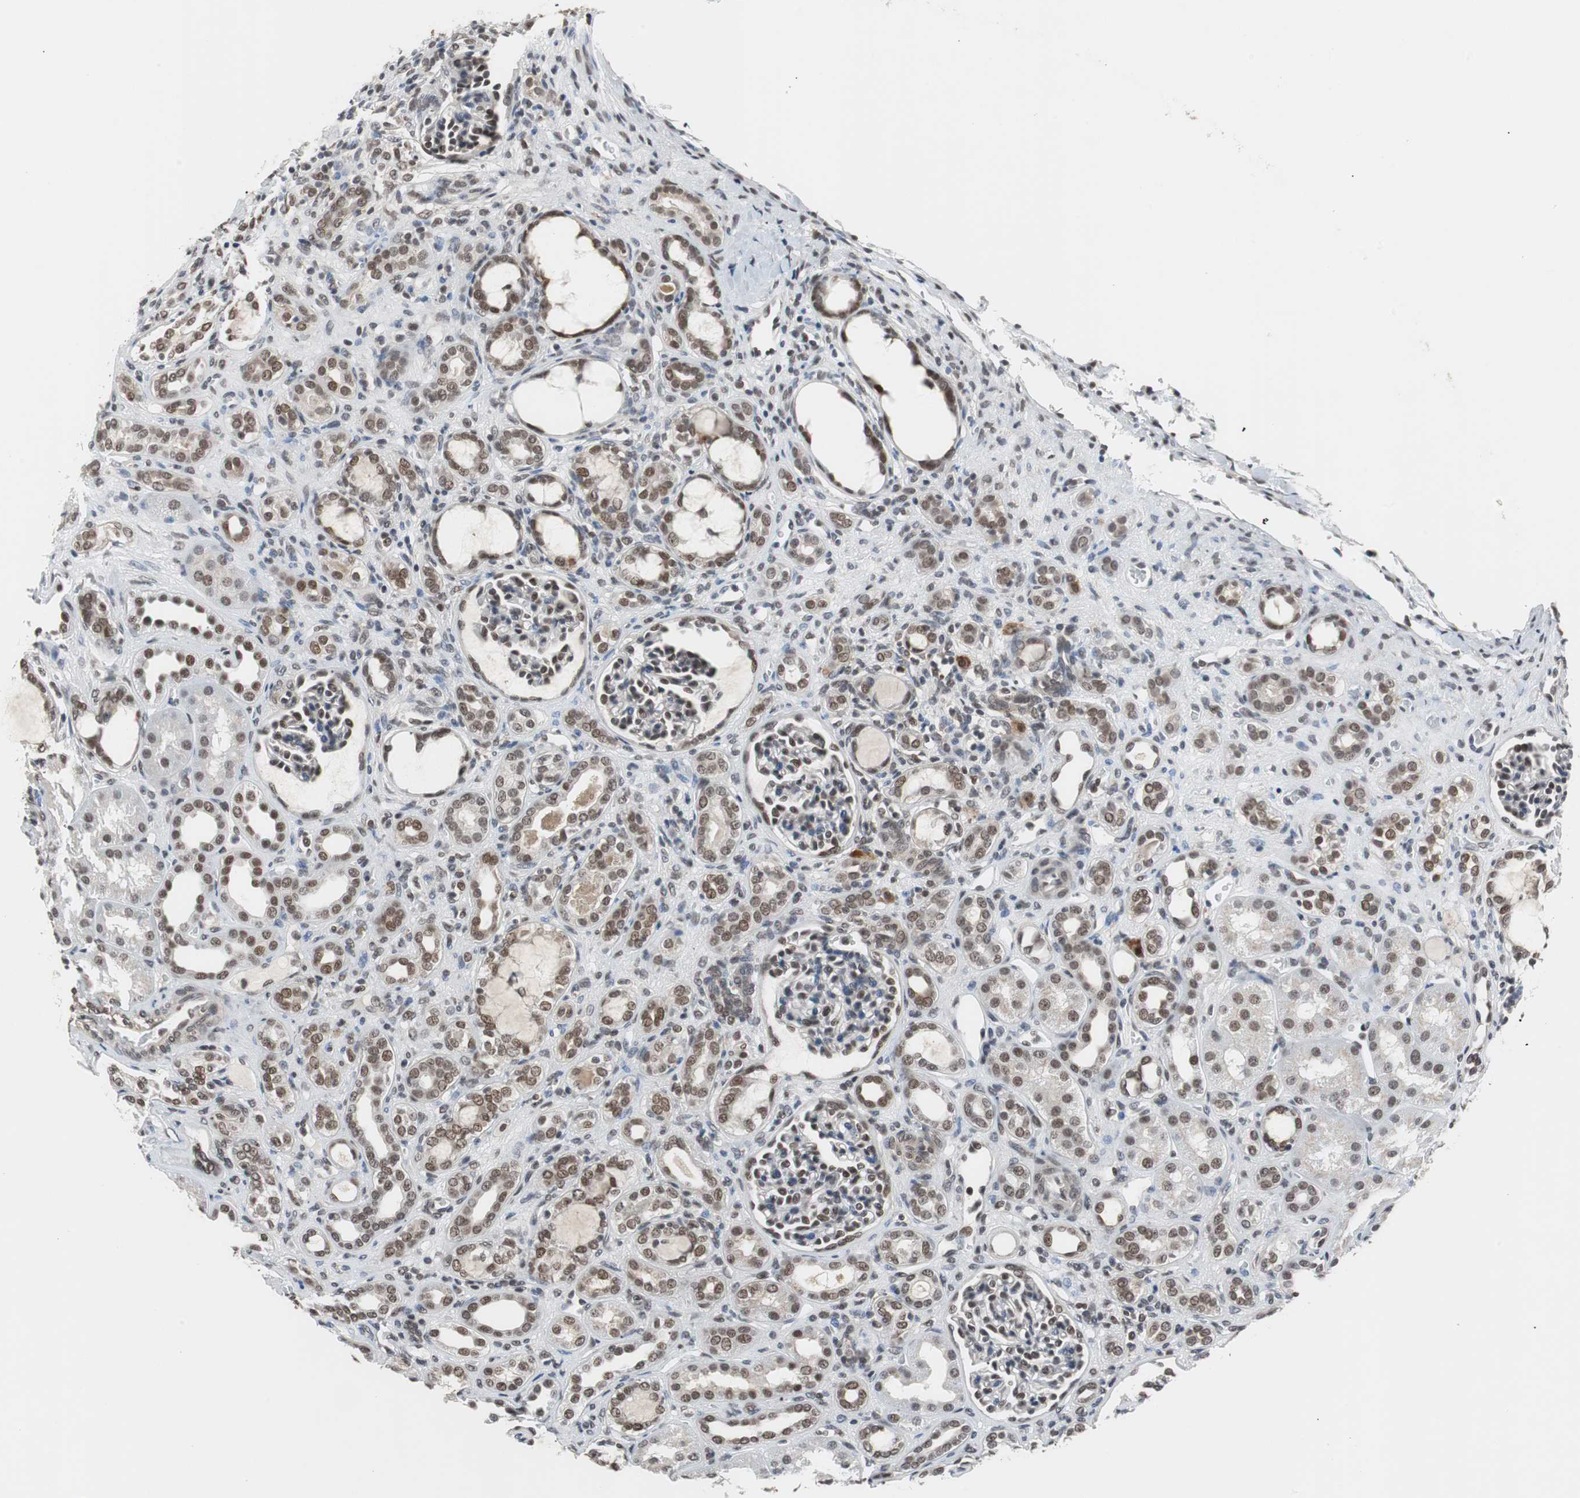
{"staining": {"intensity": "moderate", "quantity": "25%-75%", "location": "nuclear"}, "tissue": "kidney", "cell_type": "Cells in glomeruli", "image_type": "normal", "snomed": [{"axis": "morphology", "description": "Normal tissue, NOS"}, {"axis": "topography", "description": "Kidney"}], "caption": "Immunohistochemical staining of benign kidney displays medium levels of moderate nuclear expression in approximately 25%-75% of cells in glomeruli.", "gene": "TAF7", "patient": {"sex": "male", "age": 7}}